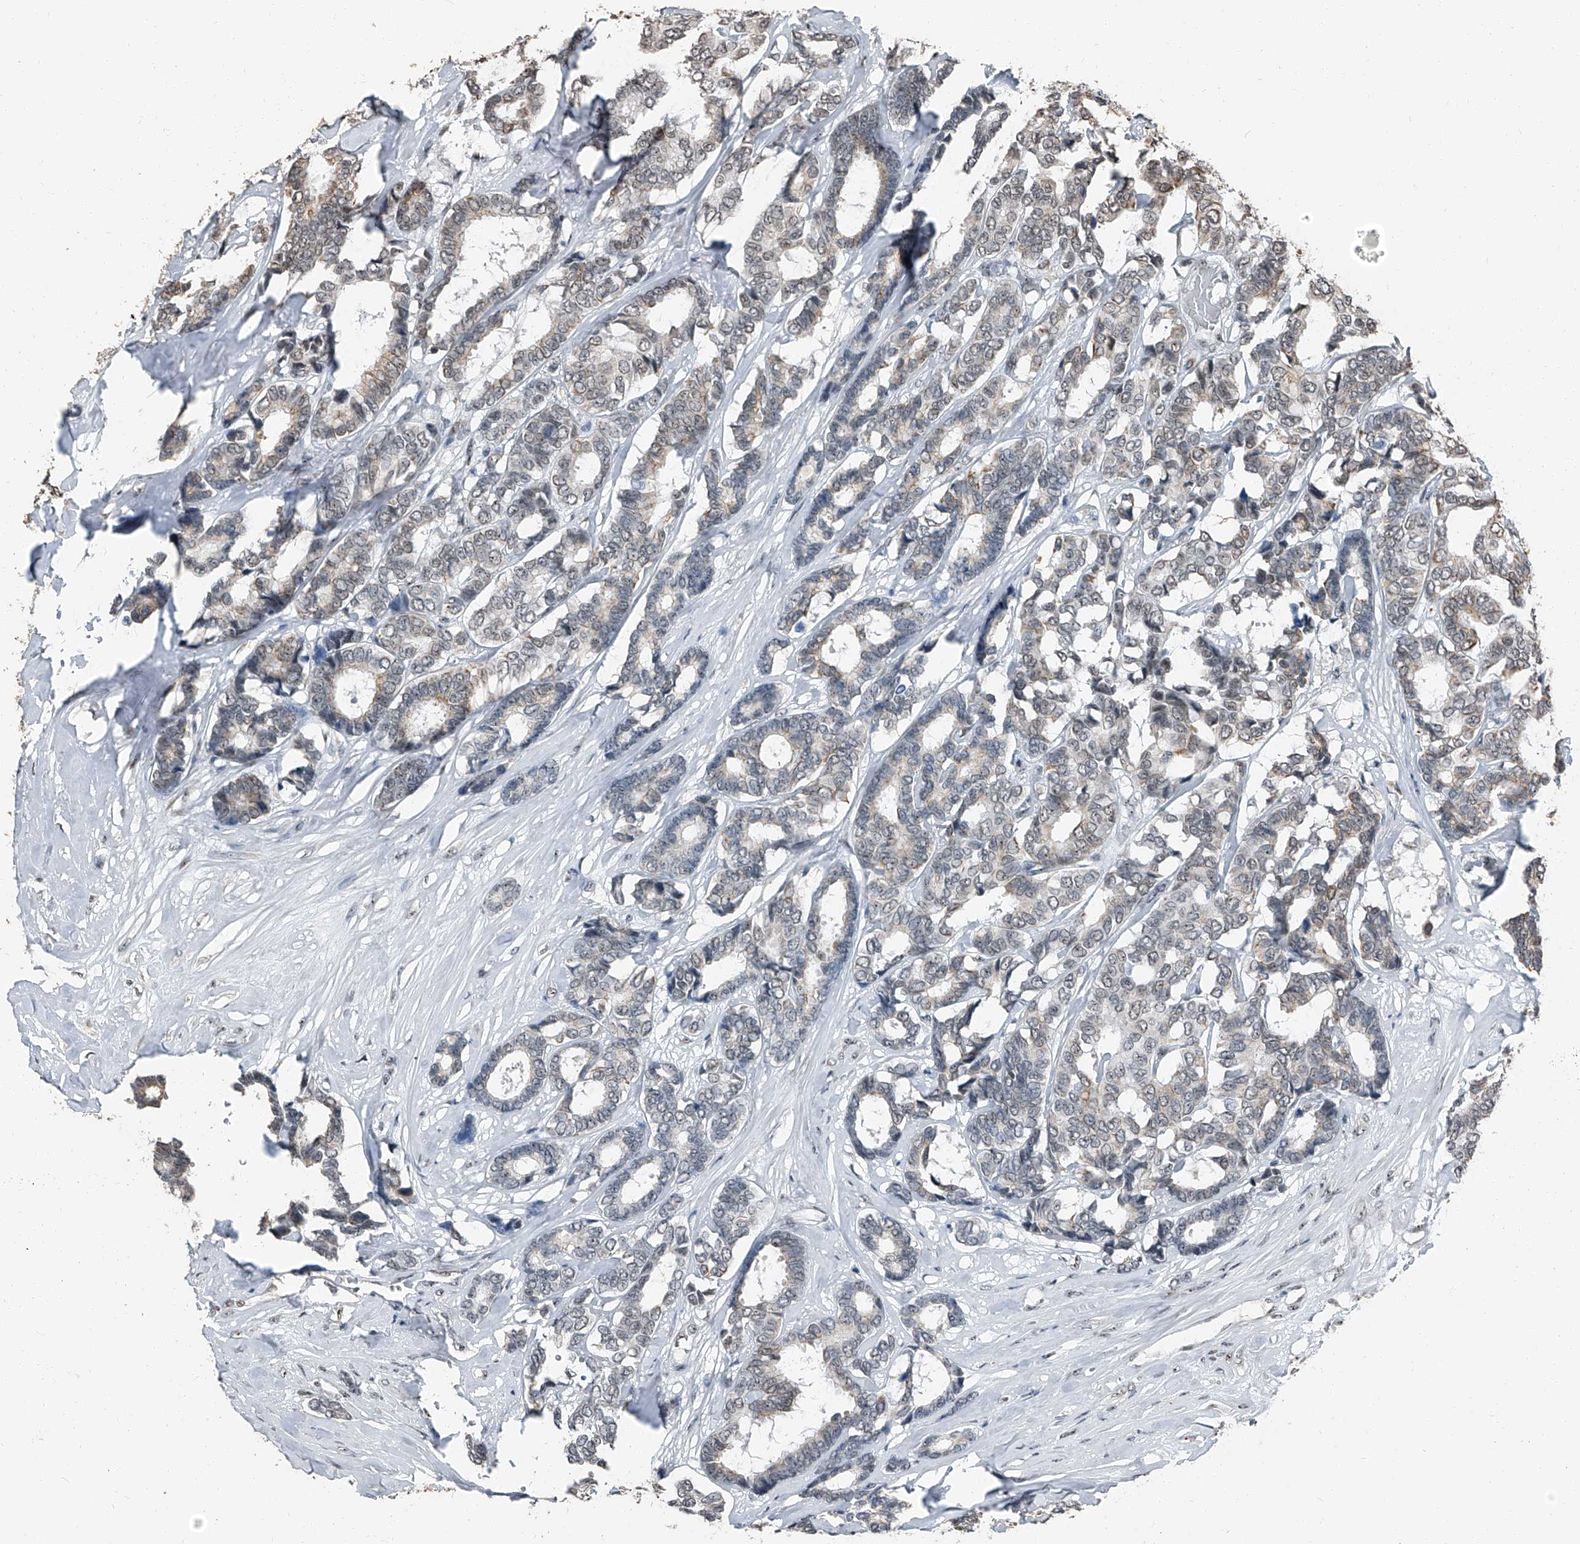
{"staining": {"intensity": "weak", "quantity": "25%-75%", "location": "nuclear"}, "tissue": "breast cancer", "cell_type": "Tumor cells", "image_type": "cancer", "snomed": [{"axis": "morphology", "description": "Duct carcinoma"}, {"axis": "topography", "description": "Breast"}], "caption": "Human intraductal carcinoma (breast) stained with a protein marker reveals weak staining in tumor cells.", "gene": "TCOF1", "patient": {"sex": "female", "age": 87}}